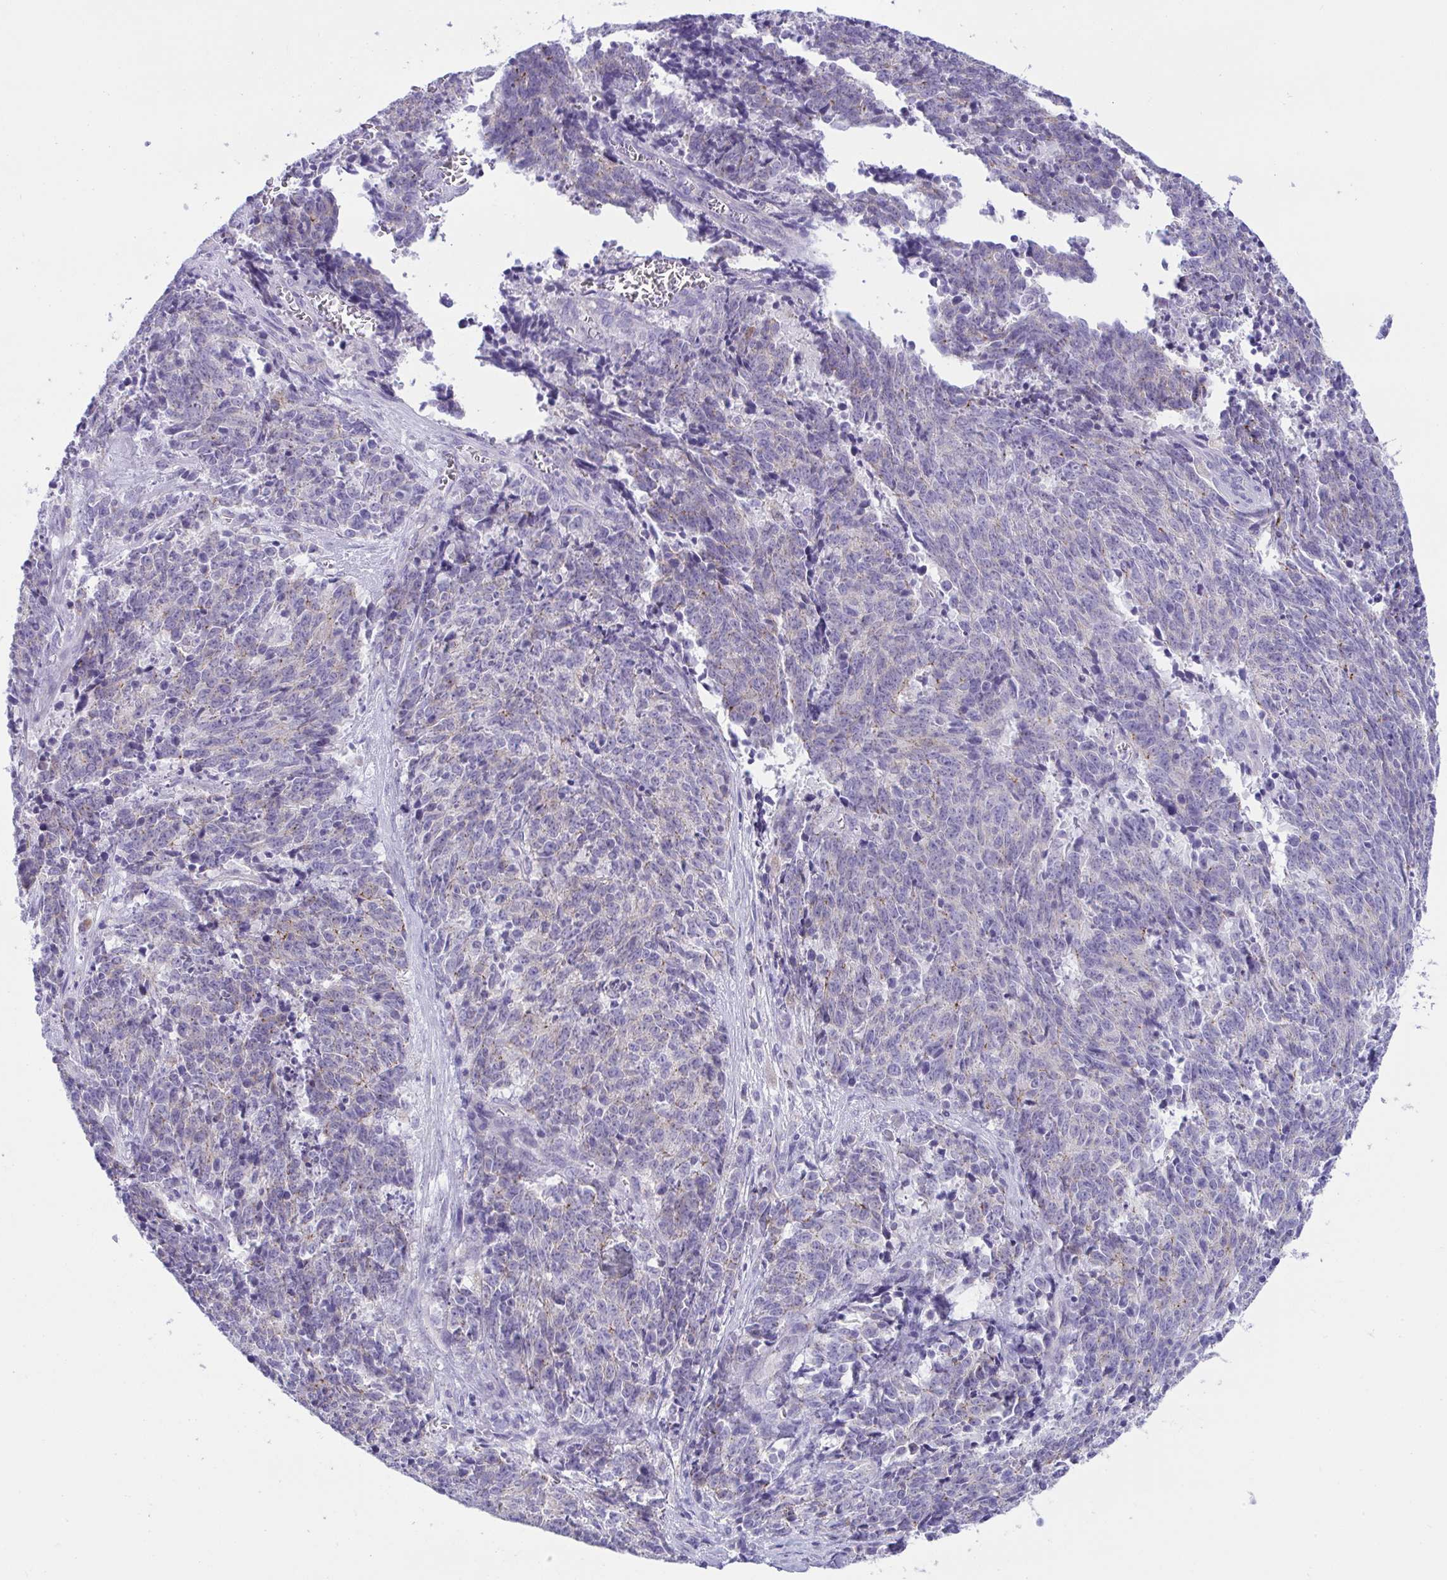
{"staining": {"intensity": "negative", "quantity": "none", "location": "none"}, "tissue": "cervical cancer", "cell_type": "Tumor cells", "image_type": "cancer", "snomed": [{"axis": "morphology", "description": "Squamous cell carcinoma, NOS"}, {"axis": "topography", "description": "Cervix"}], "caption": "DAB (3,3'-diaminobenzidine) immunohistochemical staining of human cervical cancer shows no significant positivity in tumor cells. (DAB (3,3'-diaminobenzidine) IHC, high magnification).", "gene": "PLA2G12B", "patient": {"sex": "female", "age": 29}}